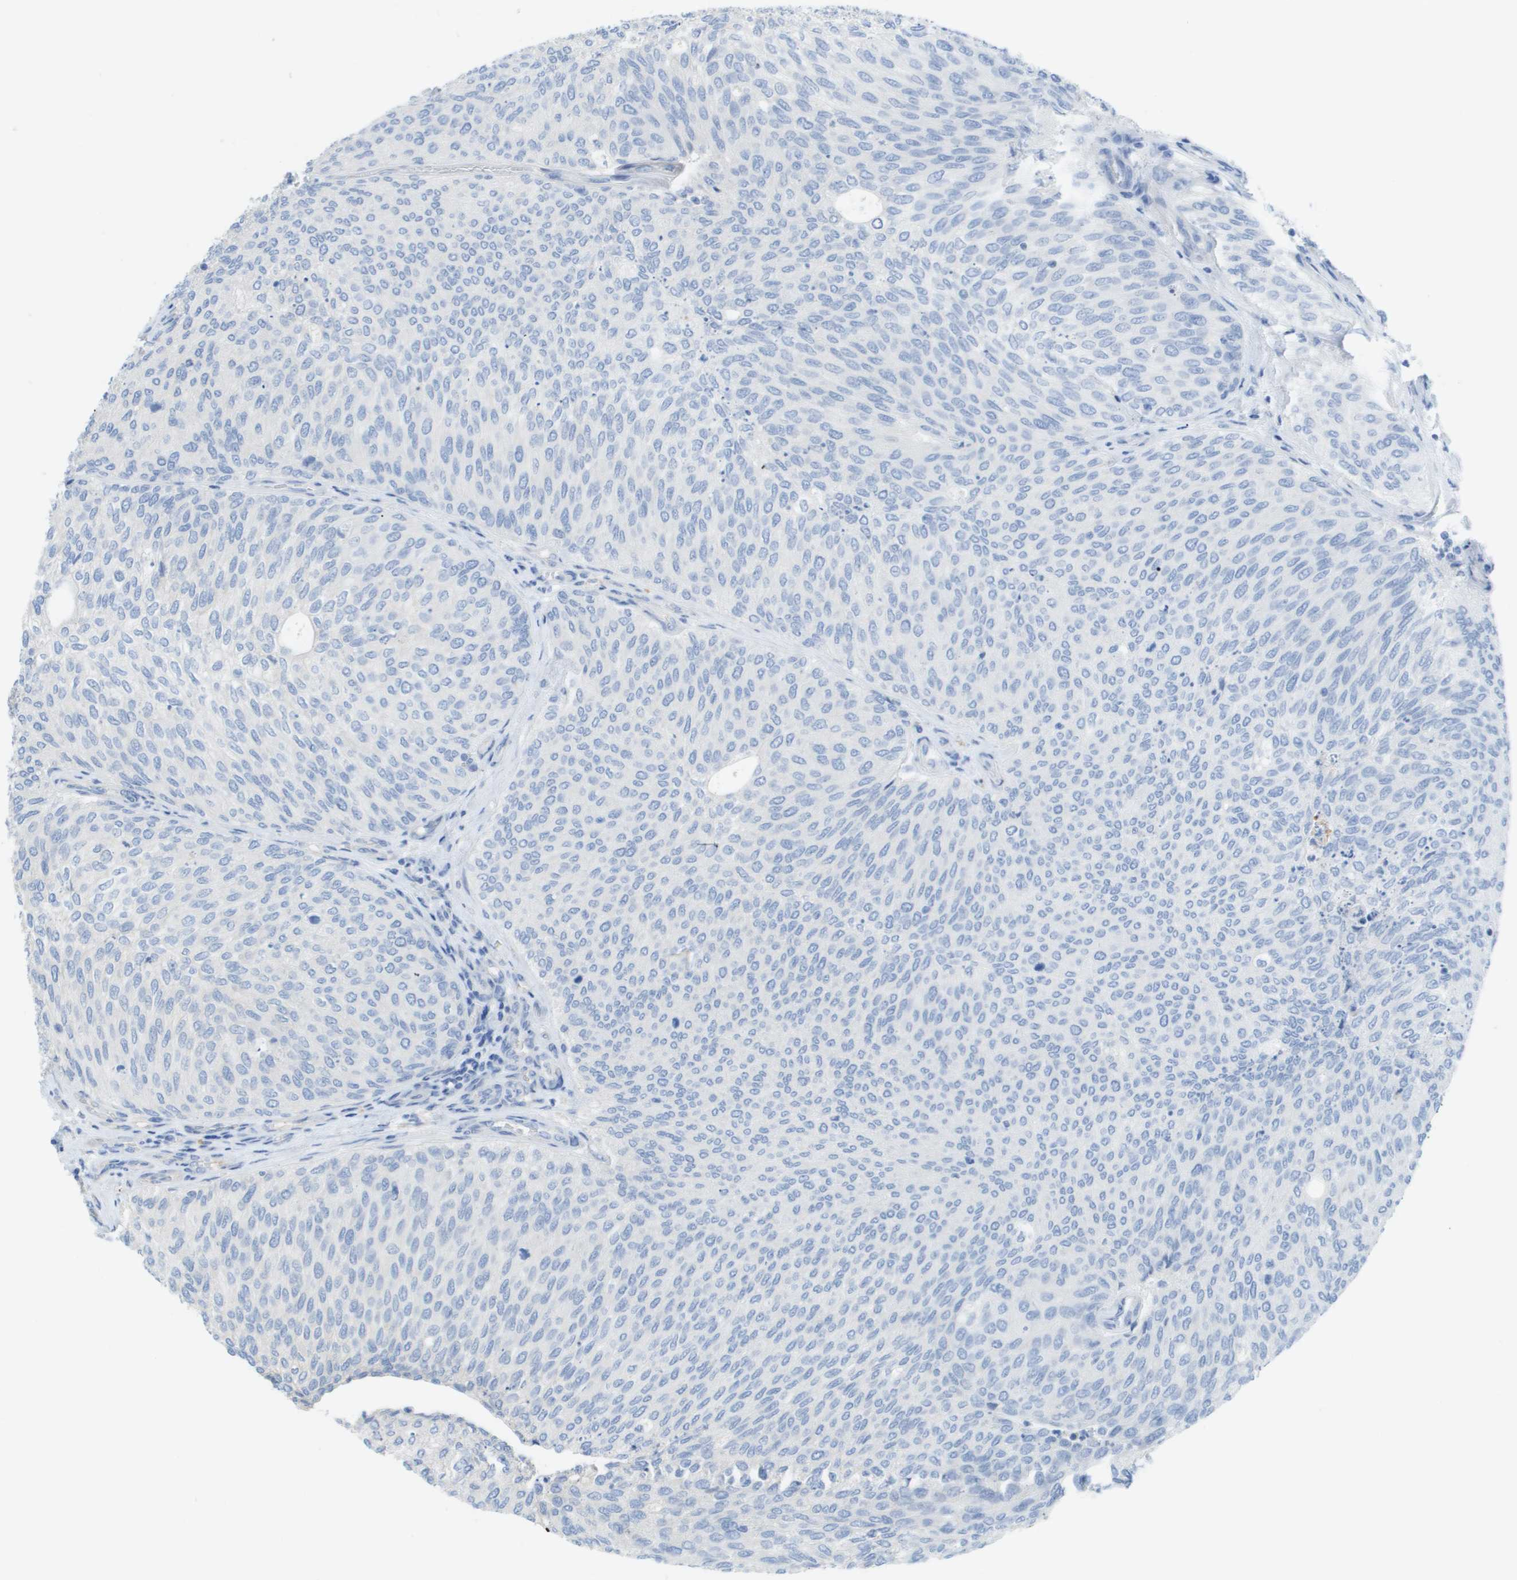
{"staining": {"intensity": "negative", "quantity": "none", "location": "none"}, "tissue": "urothelial cancer", "cell_type": "Tumor cells", "image_type": "cancer", "snomed": [{"axis": "morphology", "description": "Urothelial carcinoma, Low grade"}, {"axis": "topography", "description": "Urinary bladder"}], "caption": "Immunohistochemistry (IHC) photomicrograph of urothelial cancer stained for a protein (brown), which displays no expression in tumor cells.", "gene": "MYL3", "patient": {"sex": "female", "age": 79}}